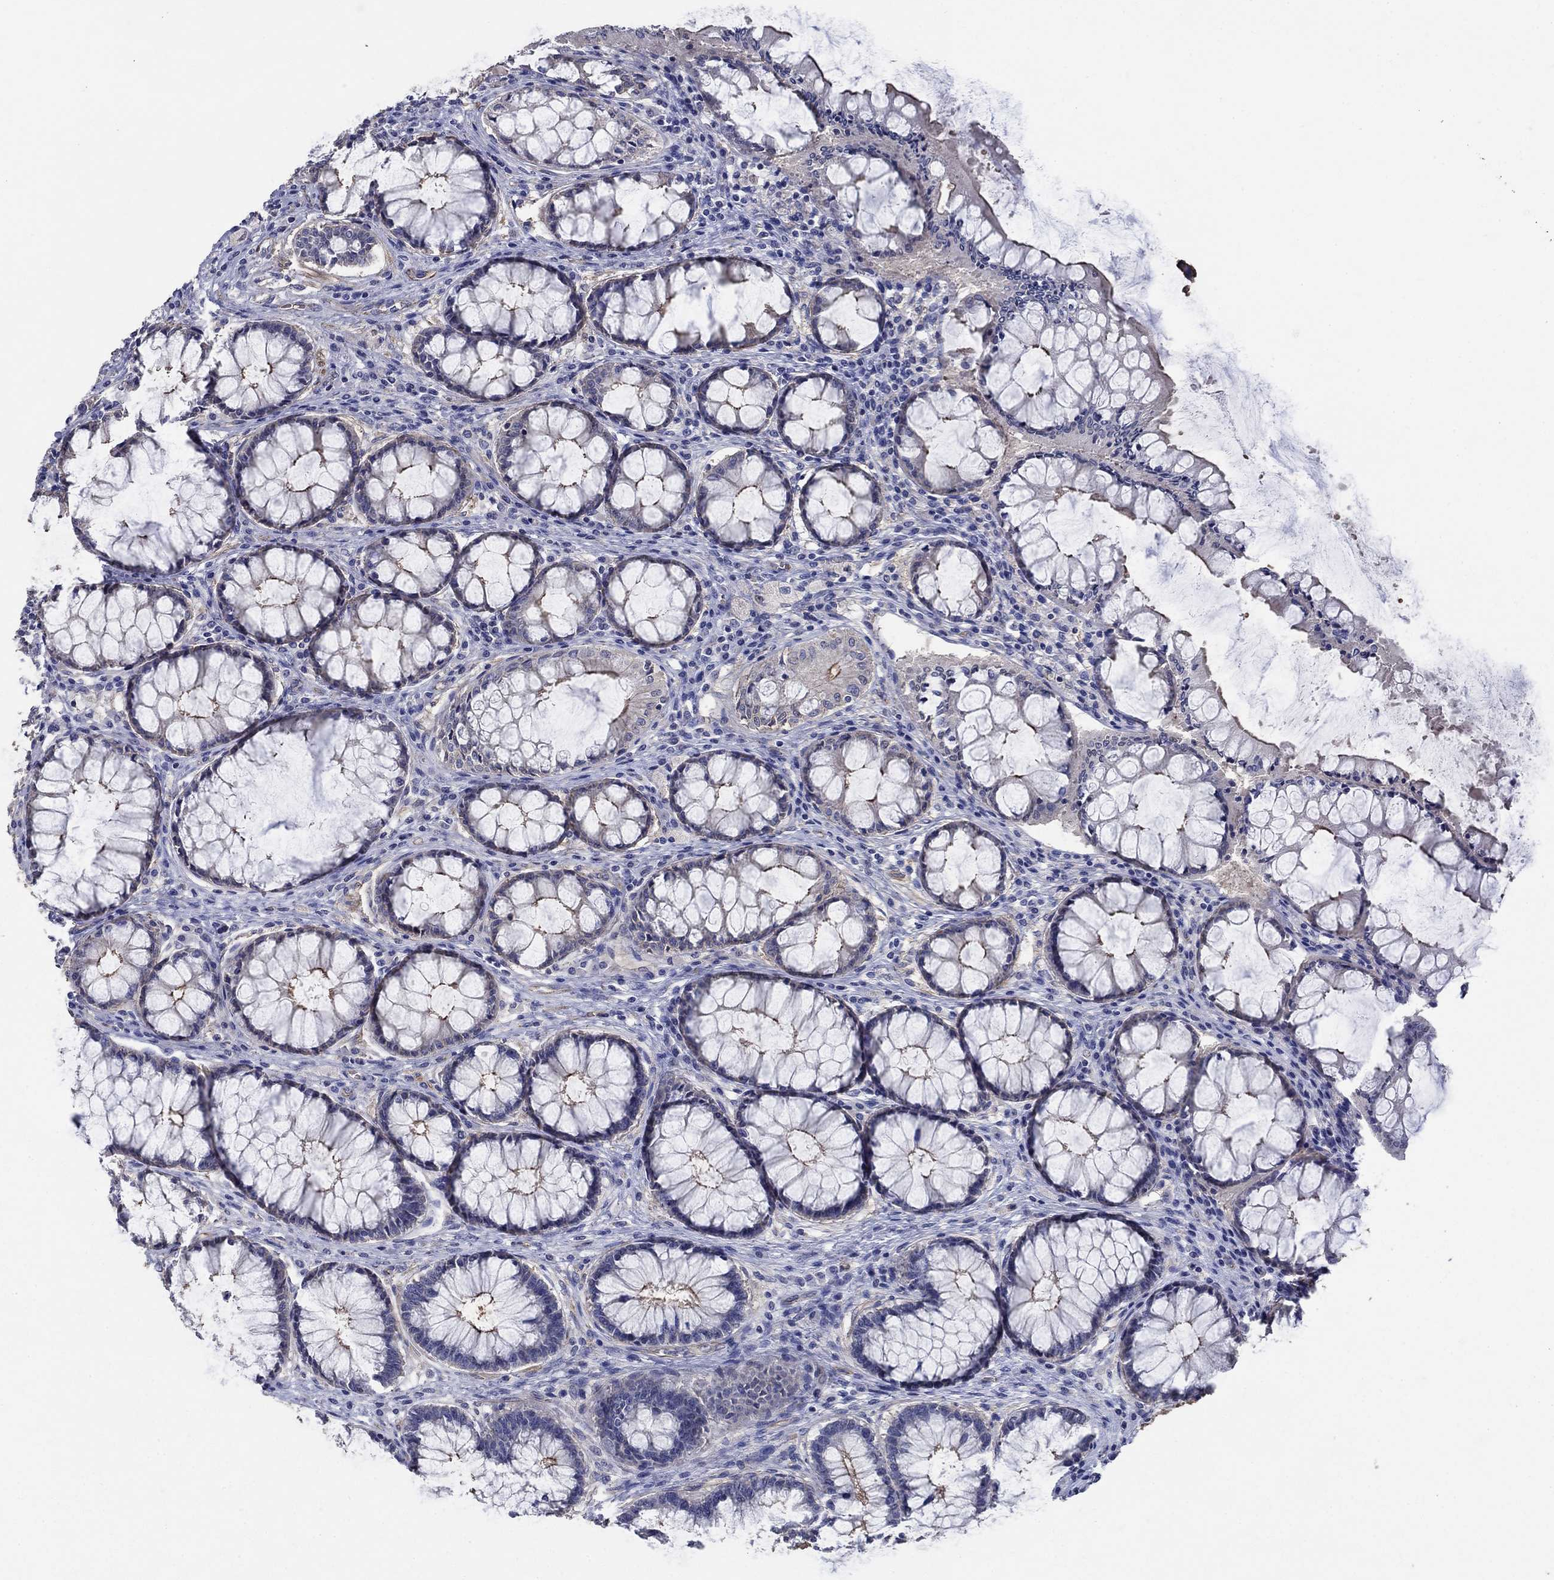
{"staining": {"intensity": "strong", "quantity": ">75%", "location": "cytoplasmic/membranous"}, "tissue": "colon", "cell_type": "Endothelial cells", "image_type": "normal", "snomed": [{"axis": "morphology", "description": "Normal tissue, NOS"}, {"axis": "topography", "description": "Colon"}], "caption": "Immunohistochemical staining of unremarkable colon exhibits high levels of strong cytoplasmic/membranous staining in about >75% of endothelial cells.", "gene": "FLNC", "patient": {"sex": "female", "age": 65}}